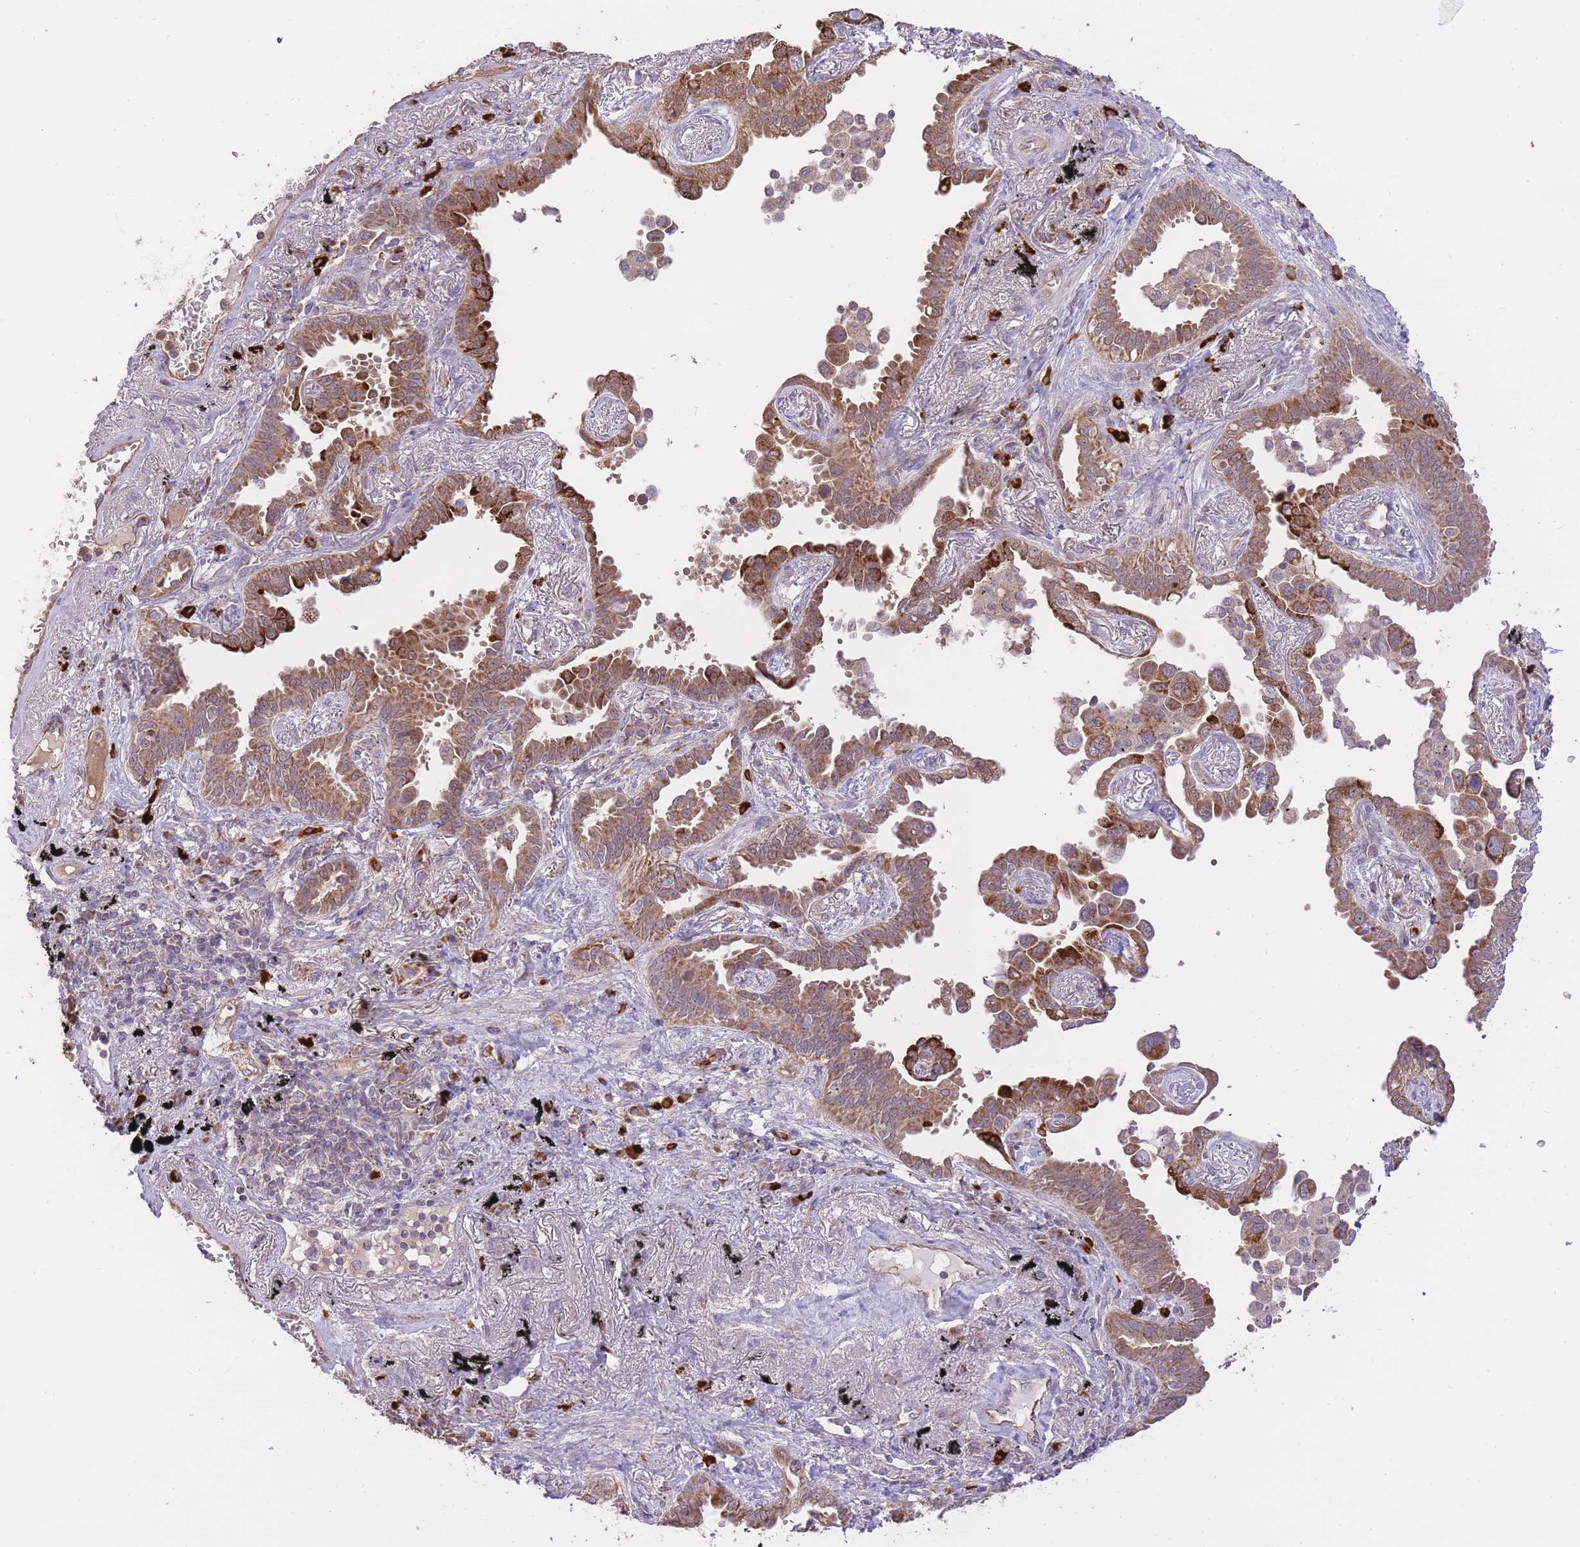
{"staining": {"intensity": "moderate", "quantity": ">75%", "location": "cytoplasmic/membranous"}, "tissue": "lung cancer", "cell_type": "Tumor cells", "image_type": "cancer", "snomed": [{"axis": "morphology", "description": "Adenocarcinoma, NOS"}, {"axis": "topography", "description": "Lung"}], "caption": "The photomicrograph shows a brown stain indicating the presence of a protein in the cytoplasmic/membranous of tumor cells in lung adenocarcinoma. The protein is shown in brown color, while the nuclei are stained blue.", "gene": "PREP", "patient": {"sex": "male", "age": 67}}